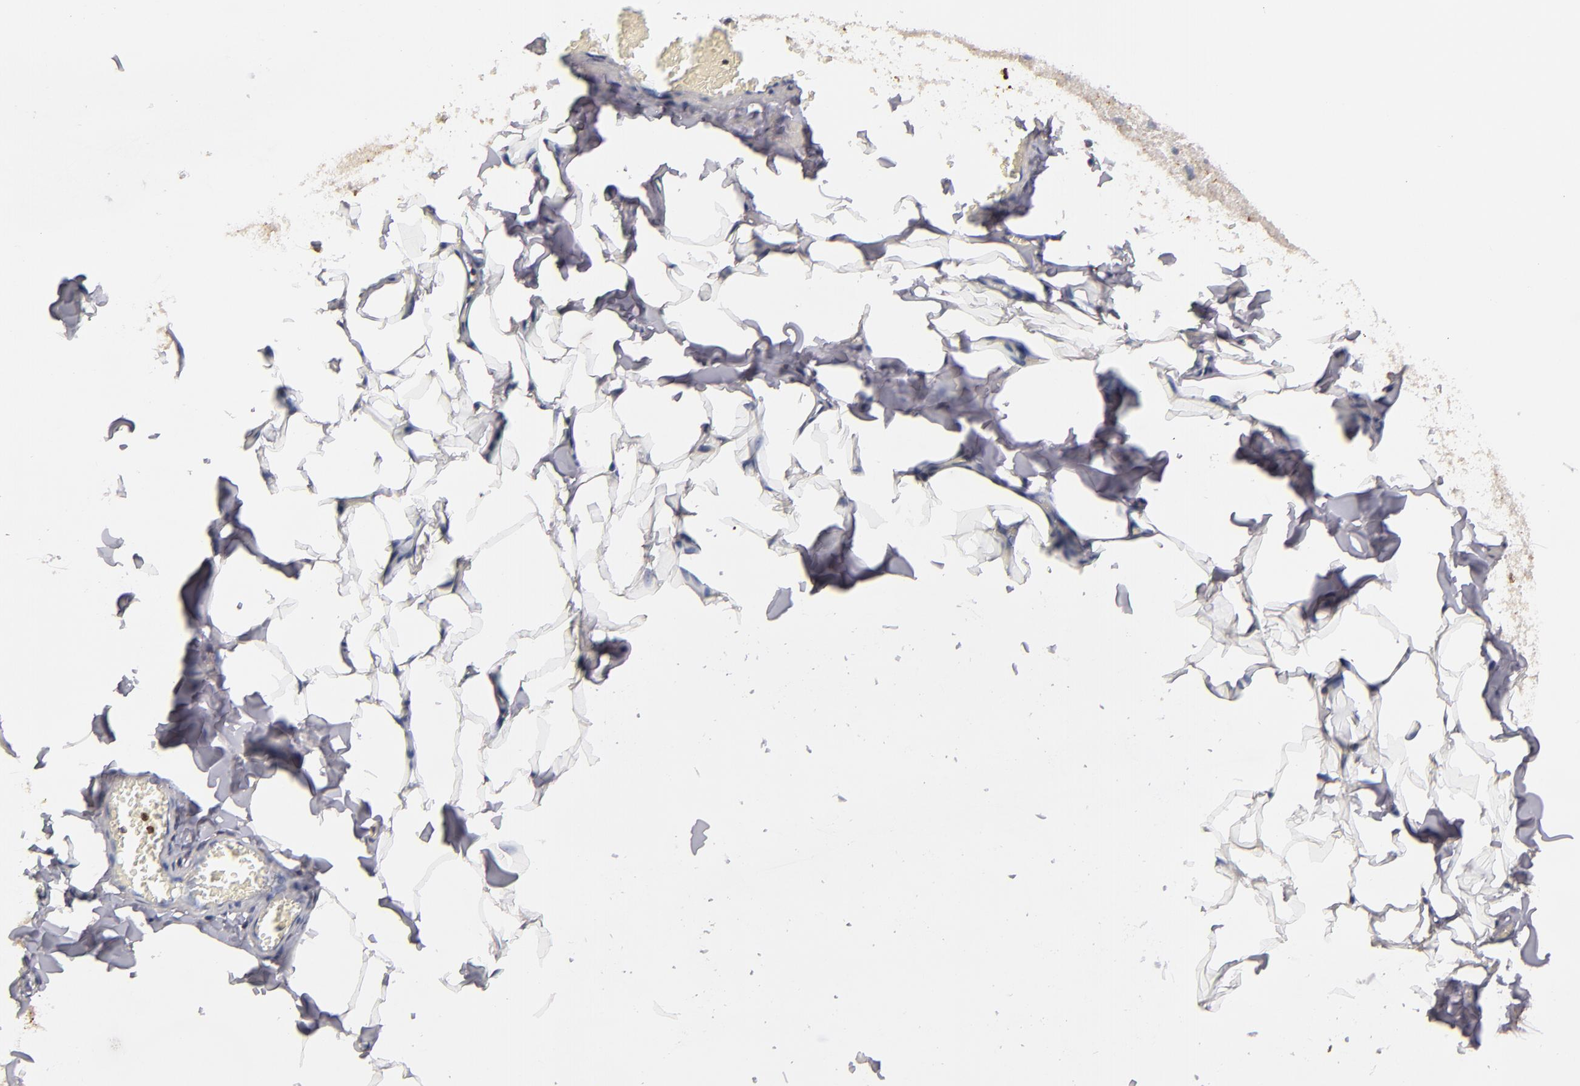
{"staining": {"intensity": "moderate", "quantity": ">75%", "location": "cytoplasmic/membranous"}, "tissue": "adipose tissue", "cell_type": "Adipocytes", "image_type": "normal", "snomed": [{"axis": "morphology", "description": "Normal tissue, NOS"}, {"axis": "topography", "description": "Vascular tissue"}], "caption": "Protein positivity by immunohistochemistry (IHC) reveals moderate cytoplasmic/membranous staining in about >75% of adipocytes in unremarkable adipose tissue.", "gene": "WAS", "patient": {"sex": "male", "age": 41}}